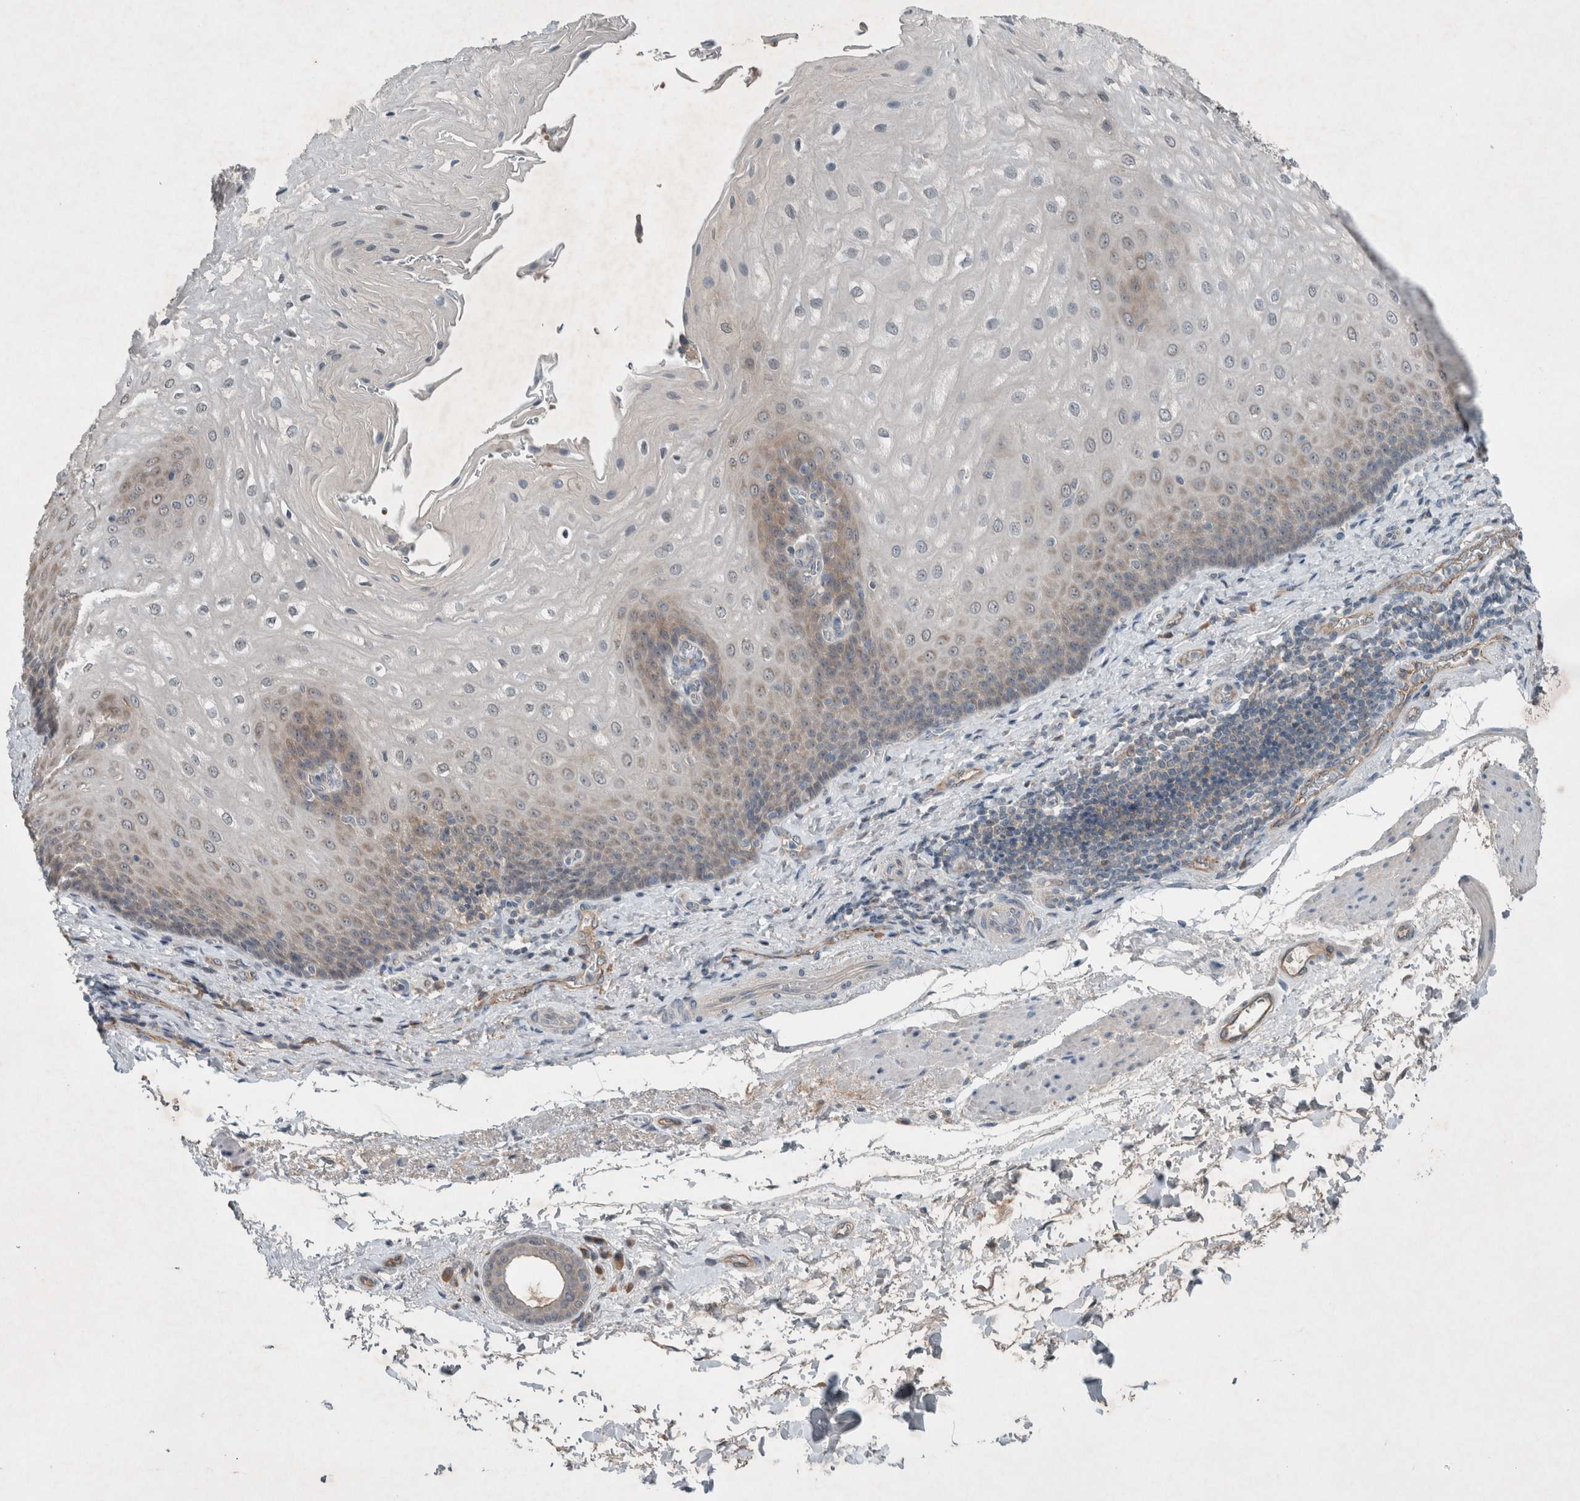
{"staining": {"intensity": "moderate", "quantity": "25%-75%", "location": "cytoplasmic/membranous"}, "tissue": "esophagus", "cell_type": "Squamous epithelial cells", "image_type": "normal", "snomed": [{"axis": "morphology", "description": "Normal tissue, NOS"}, {"axis": "topography", "description": "Esophagus"}], "caption": "Moderate cytoplasmic/membranous protein expression is seen in approximately 25%-75% of squamous epithelial cells in esophagus.", "gene": "ENSG00000285245", "patient": {"sex": "male", "age": 54}}